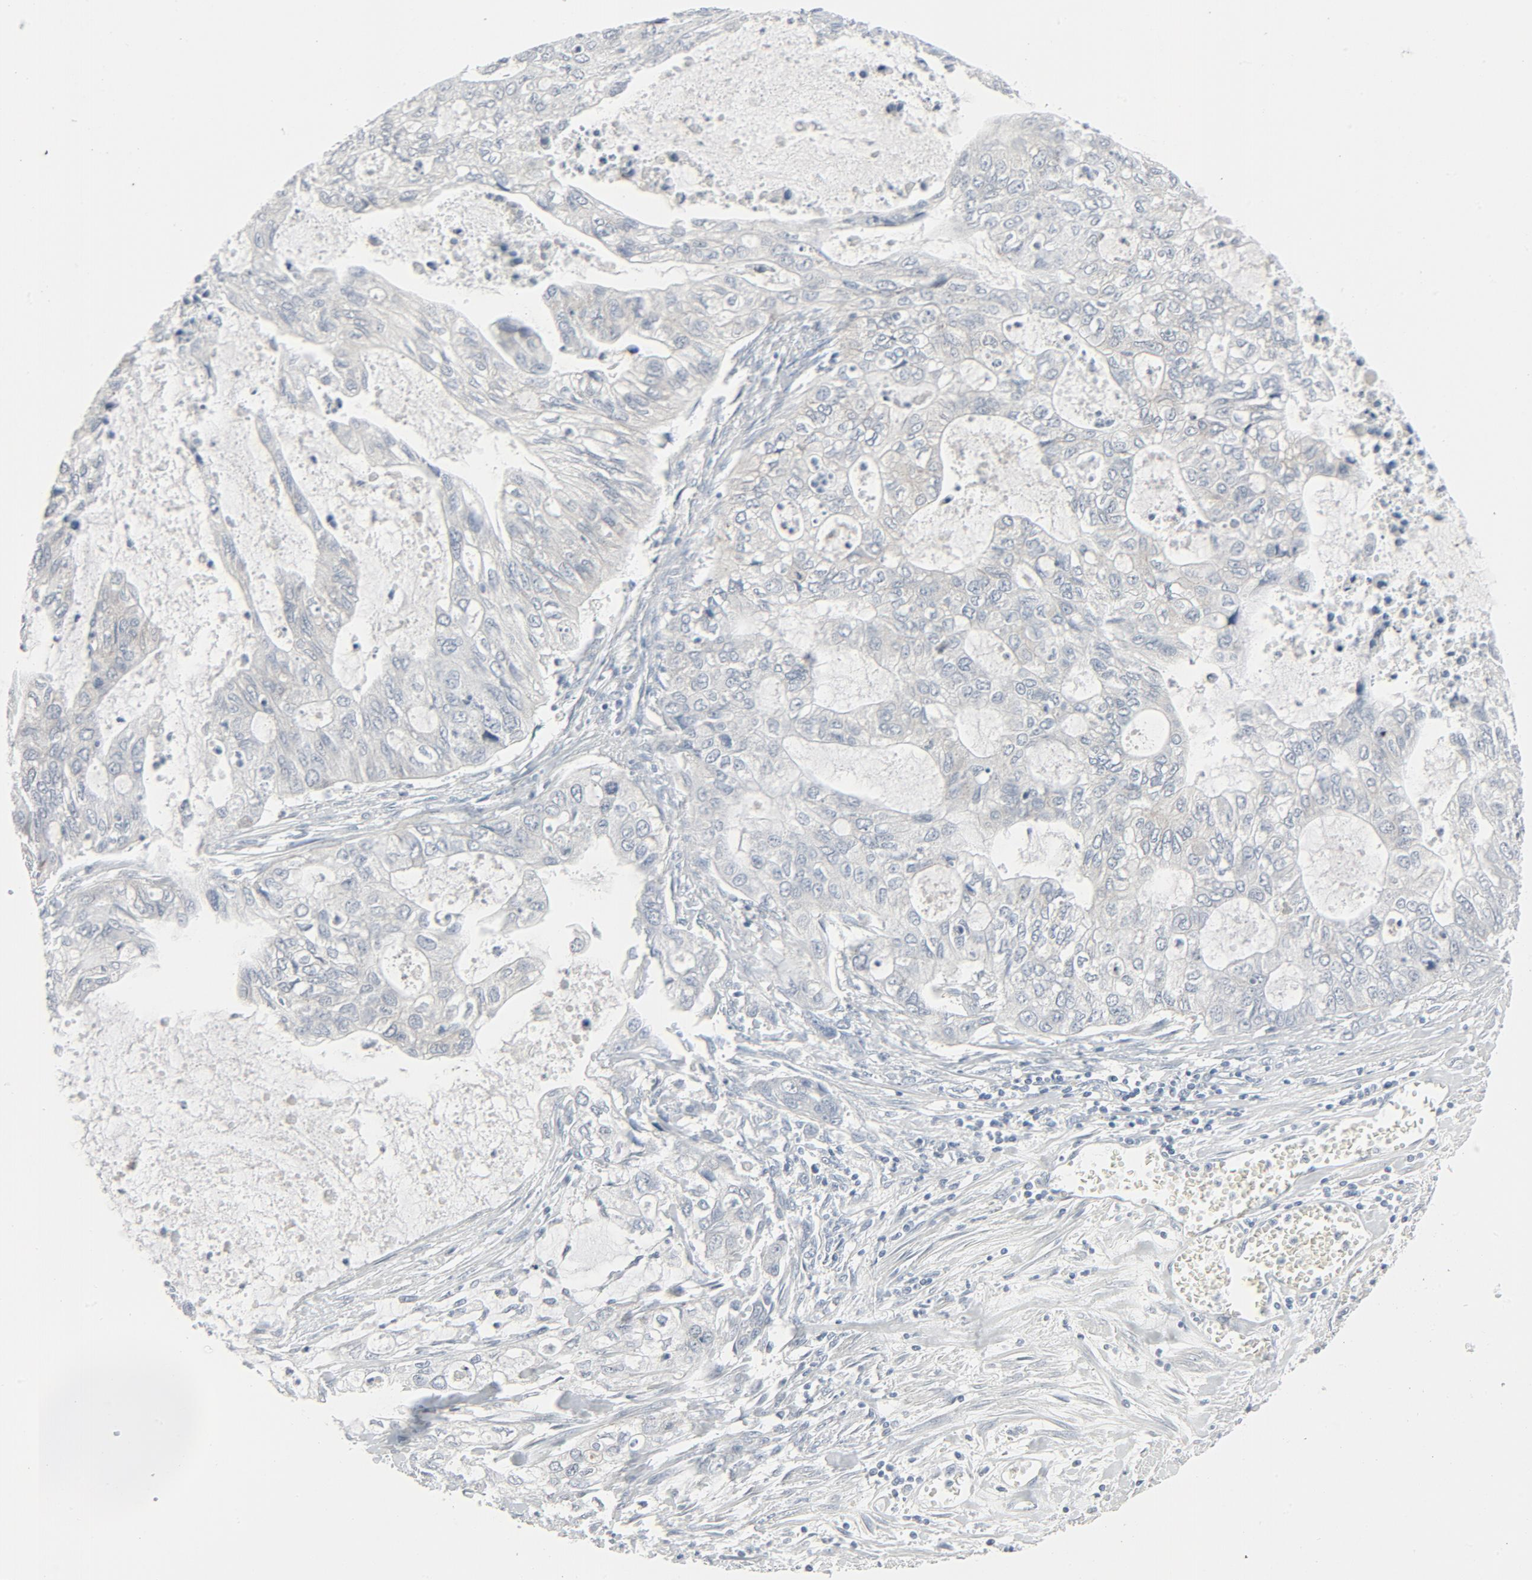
{"staining": {"intensity": "negative", "quantity": "none", "location": "none"}, "tissue": "stomach cancer", "cell_type": "Tumor cells", "image_type": "cancer", "snomed": [{"axis": "morphology", "description": "Adenocarcinoma, NOS"}, {"axis": "topography", "description": "Stomach, upper"}], "caption": "The histopathology image displays no staining of tumor cells in stomach adenocarcinoma. Brightfield microscopy of IHC stained with DAB (brown) and hematoxylin (blue), captured at high magnification.", "gene": "FGFR3", "patient": {"sex": "female", "age": 52}}